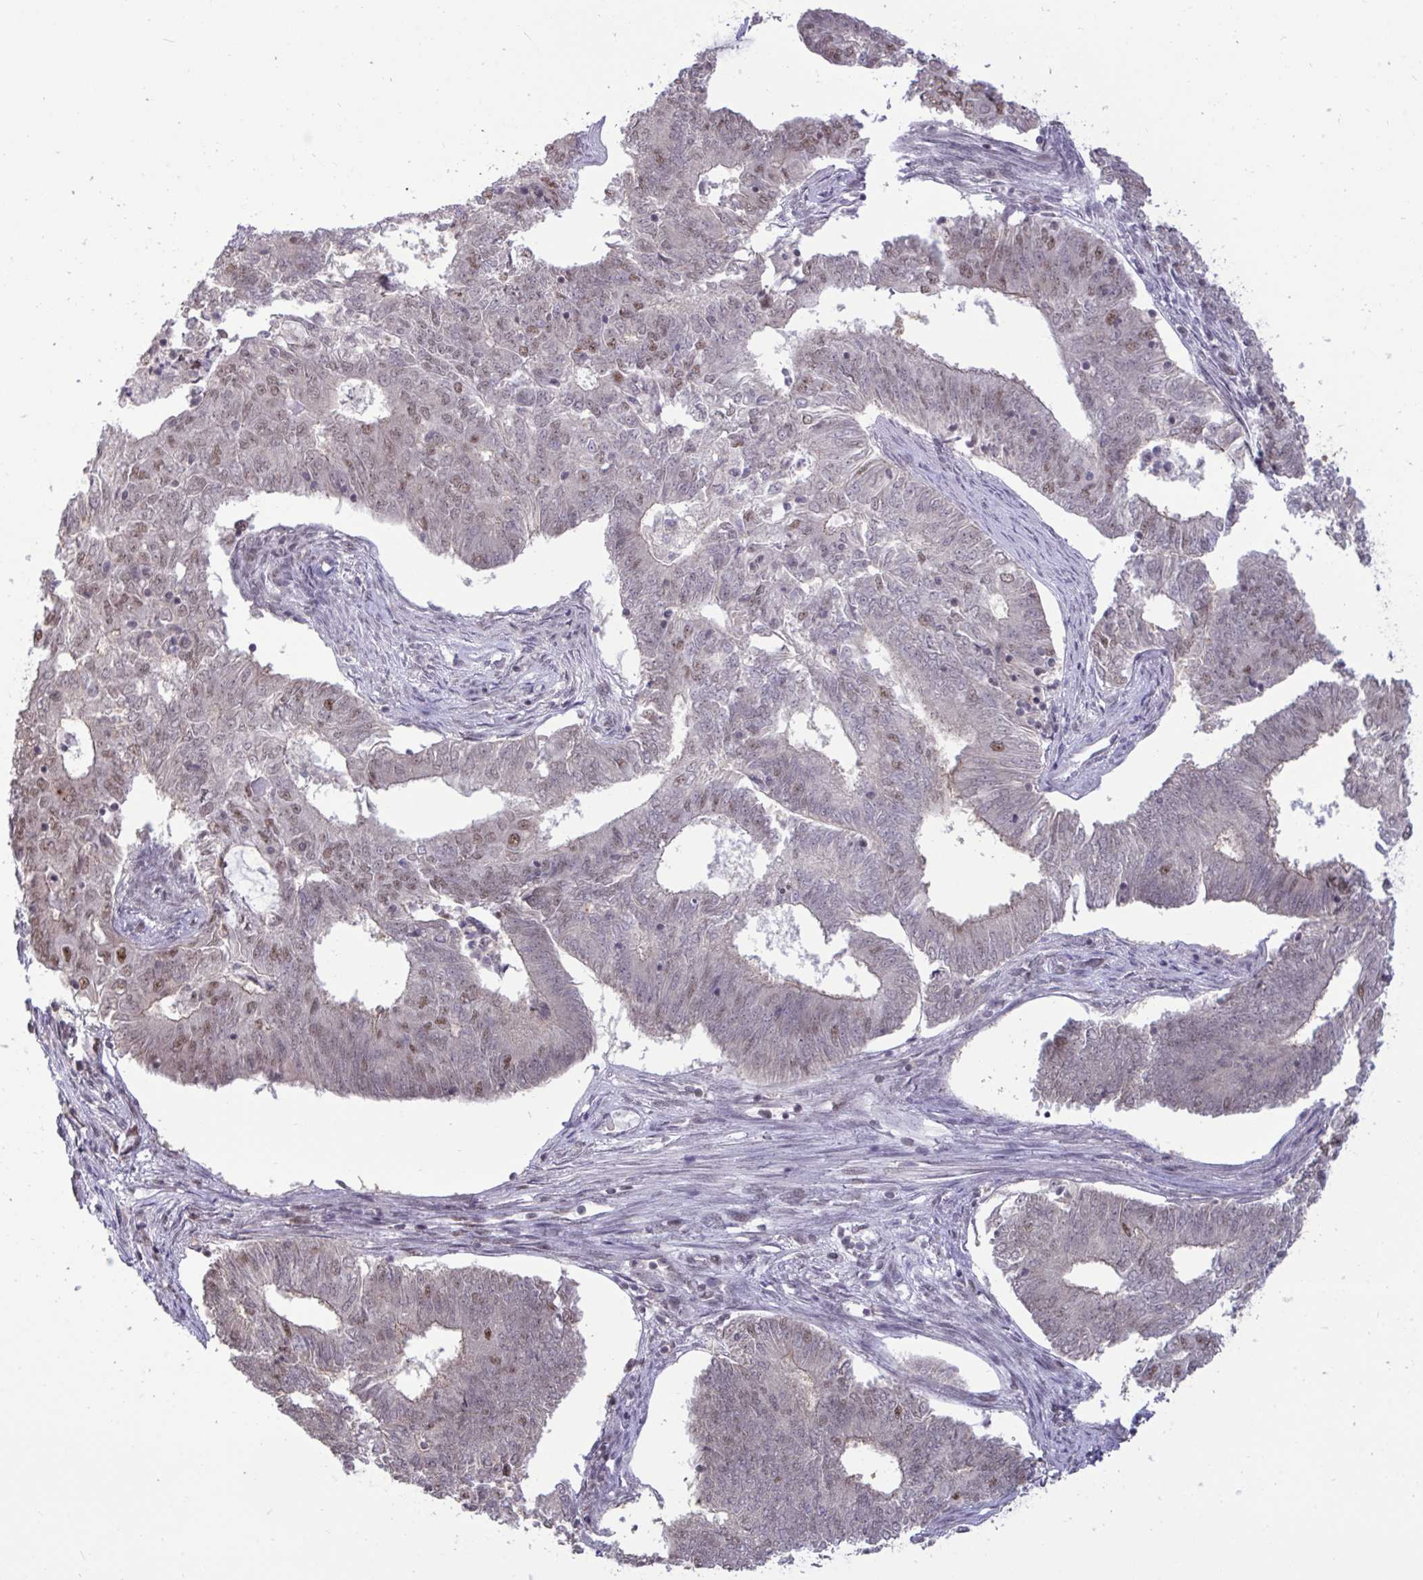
{"staining": {"intensity": "weak", "quantity": "<25%", "location": "nuclear"}, "tissue": "endometrial cancer", "cell_type": "Tumor cells", "image_type": "cancer", "snomed": [{"axis": "morphology", "description": "Adenocarcinoma, NOS"}, {"axis": "topography", "description": "Endometrium"}], "caption": "Immunohistochemistry of human adenocarcinoma (endometrial) shows no positivity in tumor cells.", "gene": "PUF60", "patient": {"sex": "female", "age": 62}}